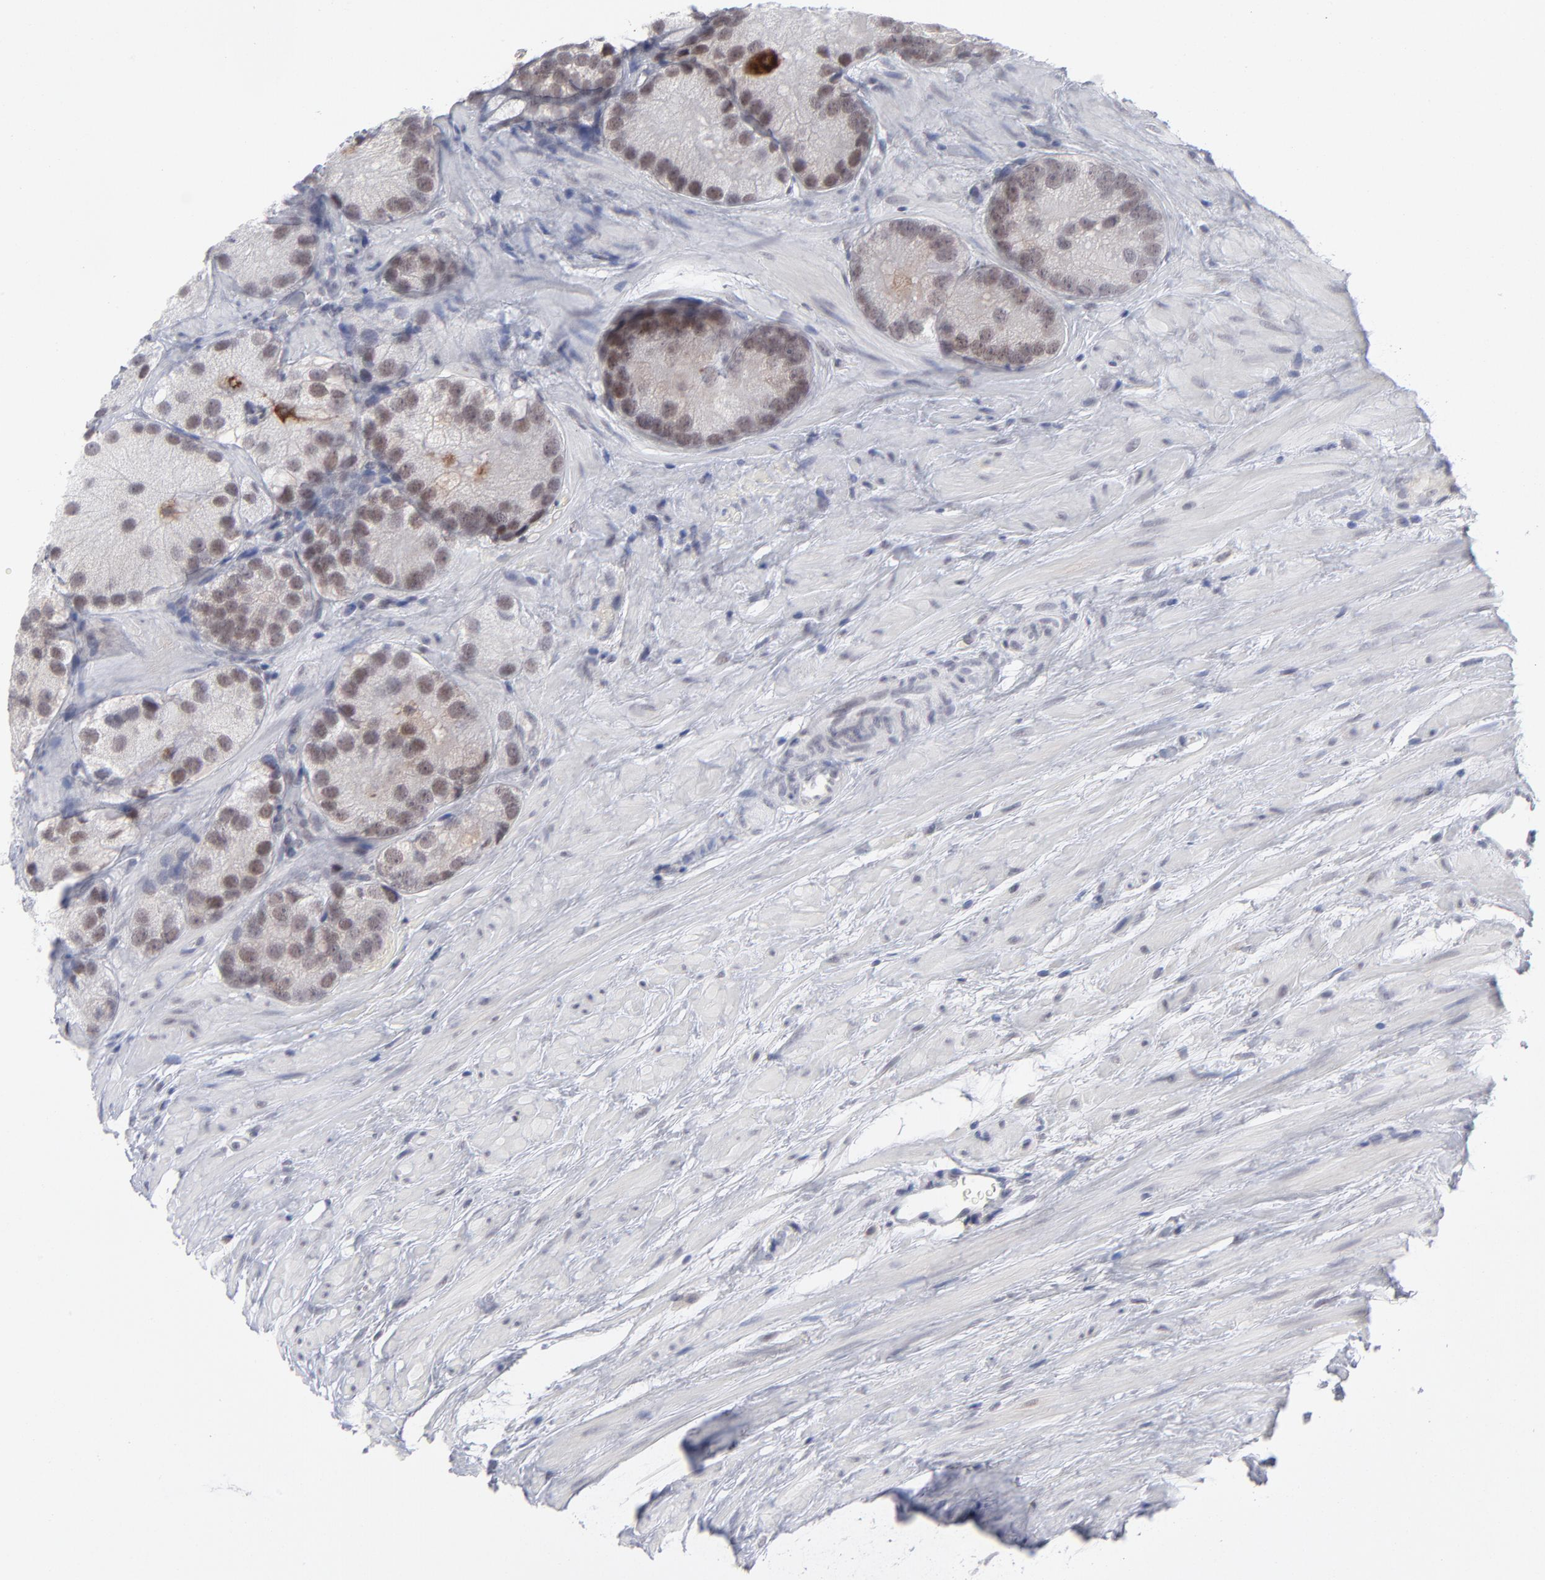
{"staining": {"intensity": "weak", "quantity": "25%-75%", "location": "cytoplasmic/membranous"}, "tissue": "prostate cancer", "cell_type": "Tumor cells", "image_type": "cancer", "snomed": [{"axis": "morphology", "description": "Adenocarcinoma, Low grade"}, {"axis": "topography", "description": "Prostate"}], "caption": "Protein staining displays weak cytoplasmic/membranous positivity in about 25%-75% of tumor cells in prostate cancer.", "gene": "CCR2", "patient": {"sex": "male", "age": 69}}